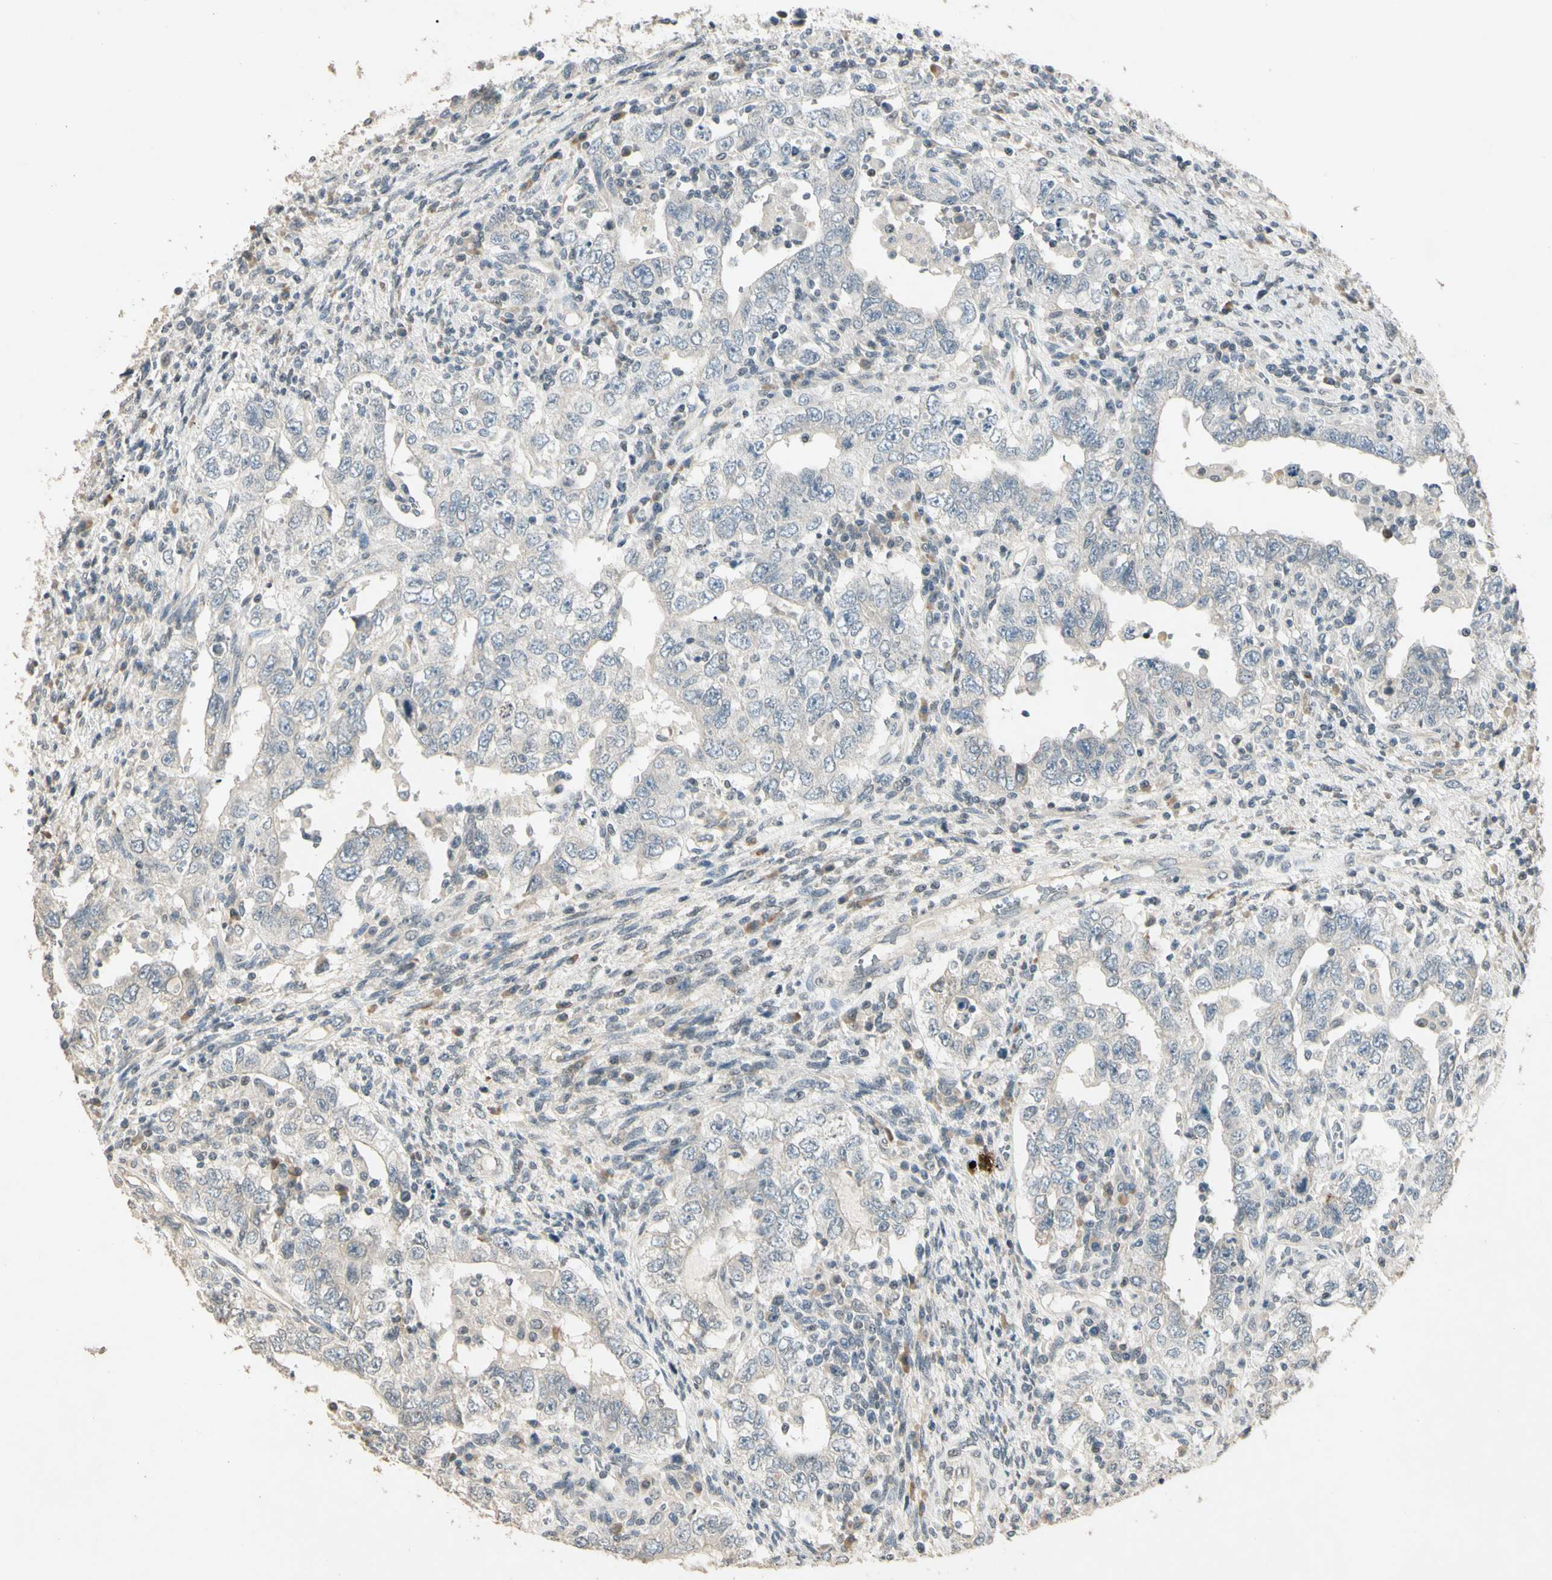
{"staining": {"intensity": "negative", "quantity": "none", "location": "none"}, "tissue": "testis cancer", "cell_type": "Tumor cells", "image_type": "cancer", "snomed": [{"axis": "morphology", "description": "Carcinoma, Embryonal, NOS"}, {"axis": "topography", "description": "Testis"}], "caption": "Tumor cells show no significant protein positivity in testis cancer.", "gene": "ZBTB4", "patient": {"sex": "male", "age": 26}}